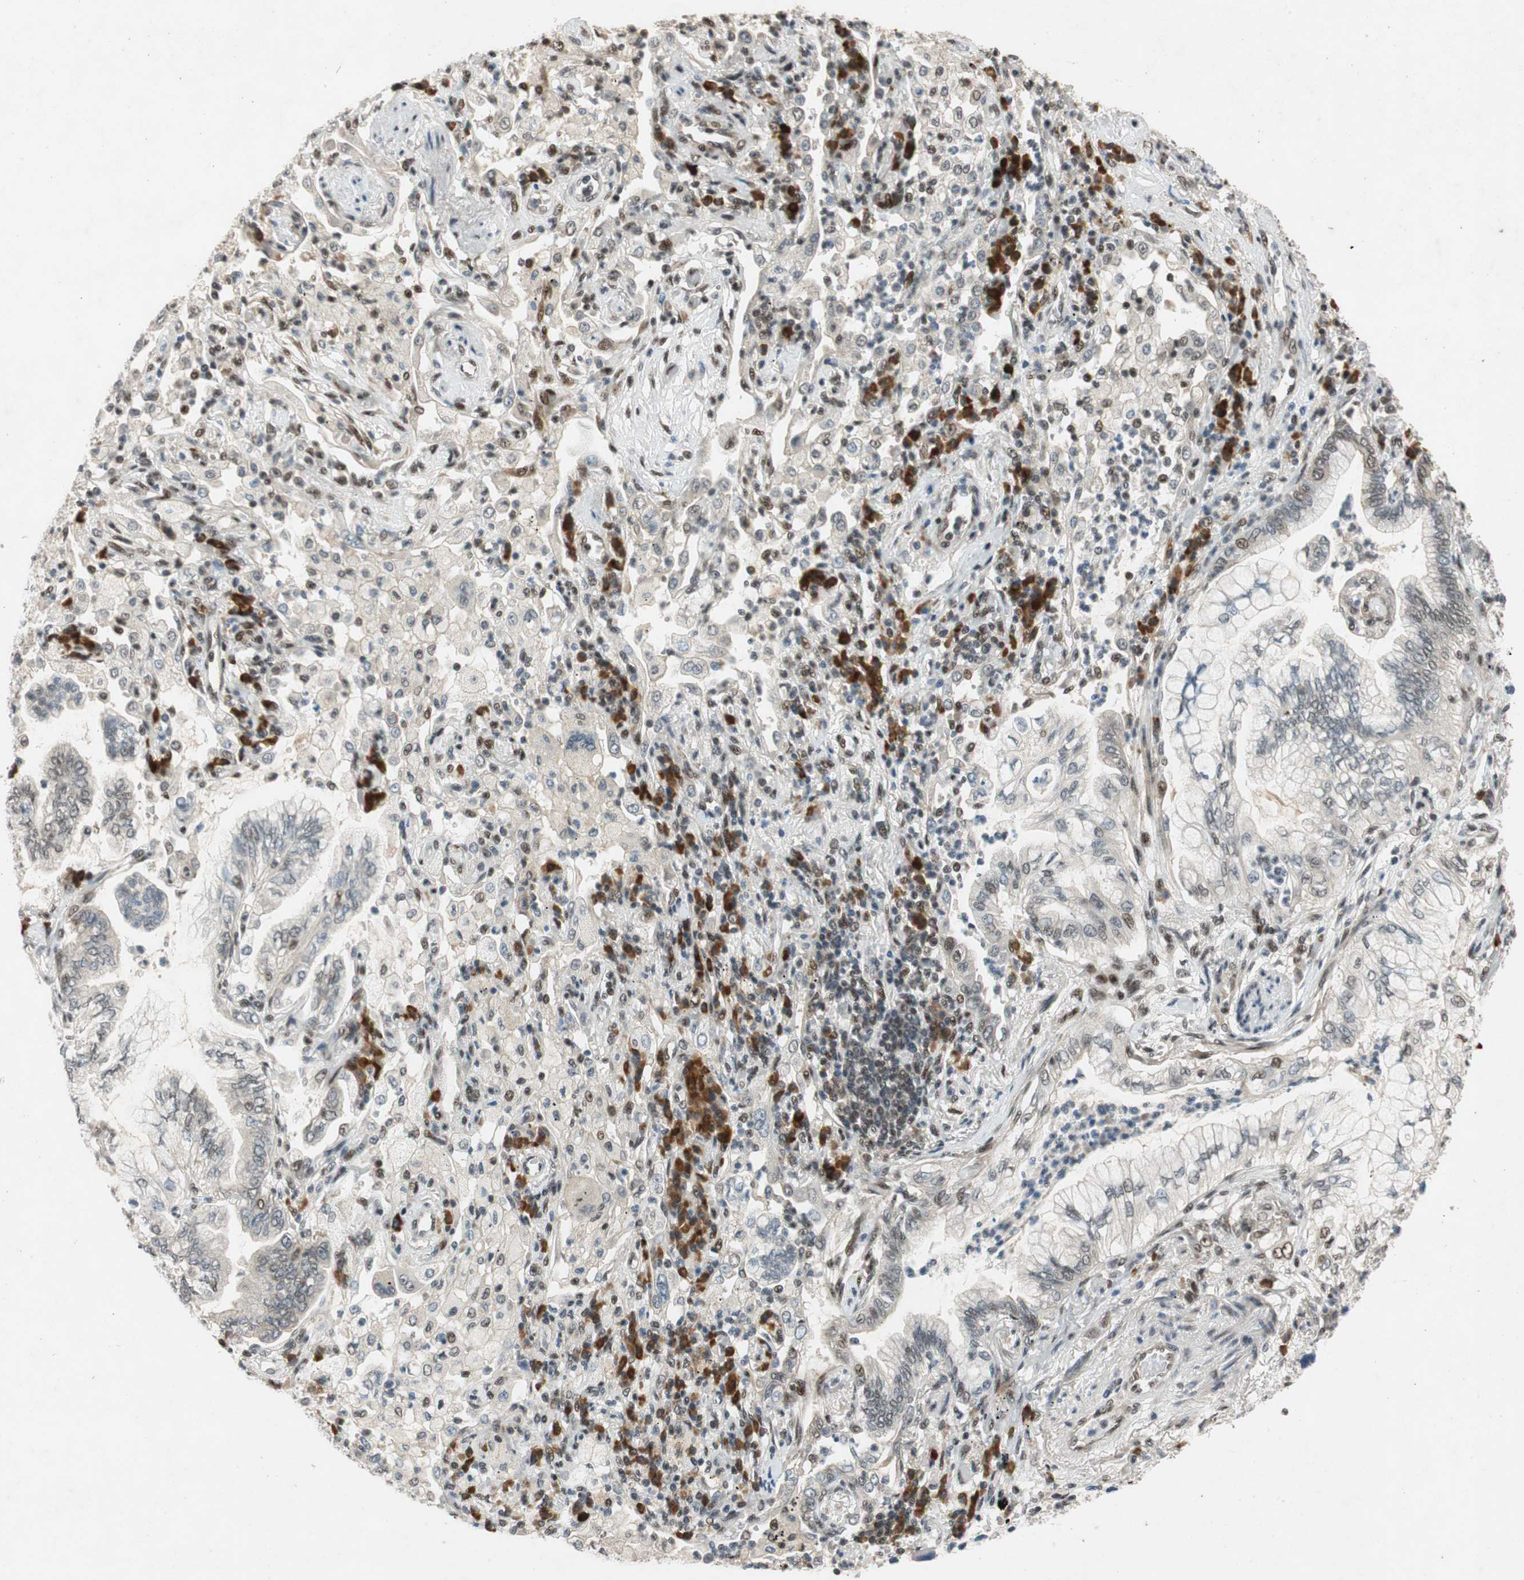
{"staining": {"intensity": "weak", "quantity": "<25%", "location": "nuclear"}, "tissue": "lung cancer", "cell_type": "Tumor cells", "image_type": "cancer", "snomed": [{"axis": "morphology", "description": "Normal tissue, NOS"}, {"axis": "morphology", "description": "Adenocarcinoma, NOS"}, {"axis": "topography", "description": "Bronchus"}, {"axis": "topography", "description": "Lung"}], "caption": "There is no significant expression in tumor cells of lung adenocarcinoma. (Stains: DAB immunohistochemistry (IHC) with hematoxylin counter stain, Microscopy: brightfield microscopy at high magnification).", "gene": "NCBP3", "patient": {"sex": "female", "age": 70}}